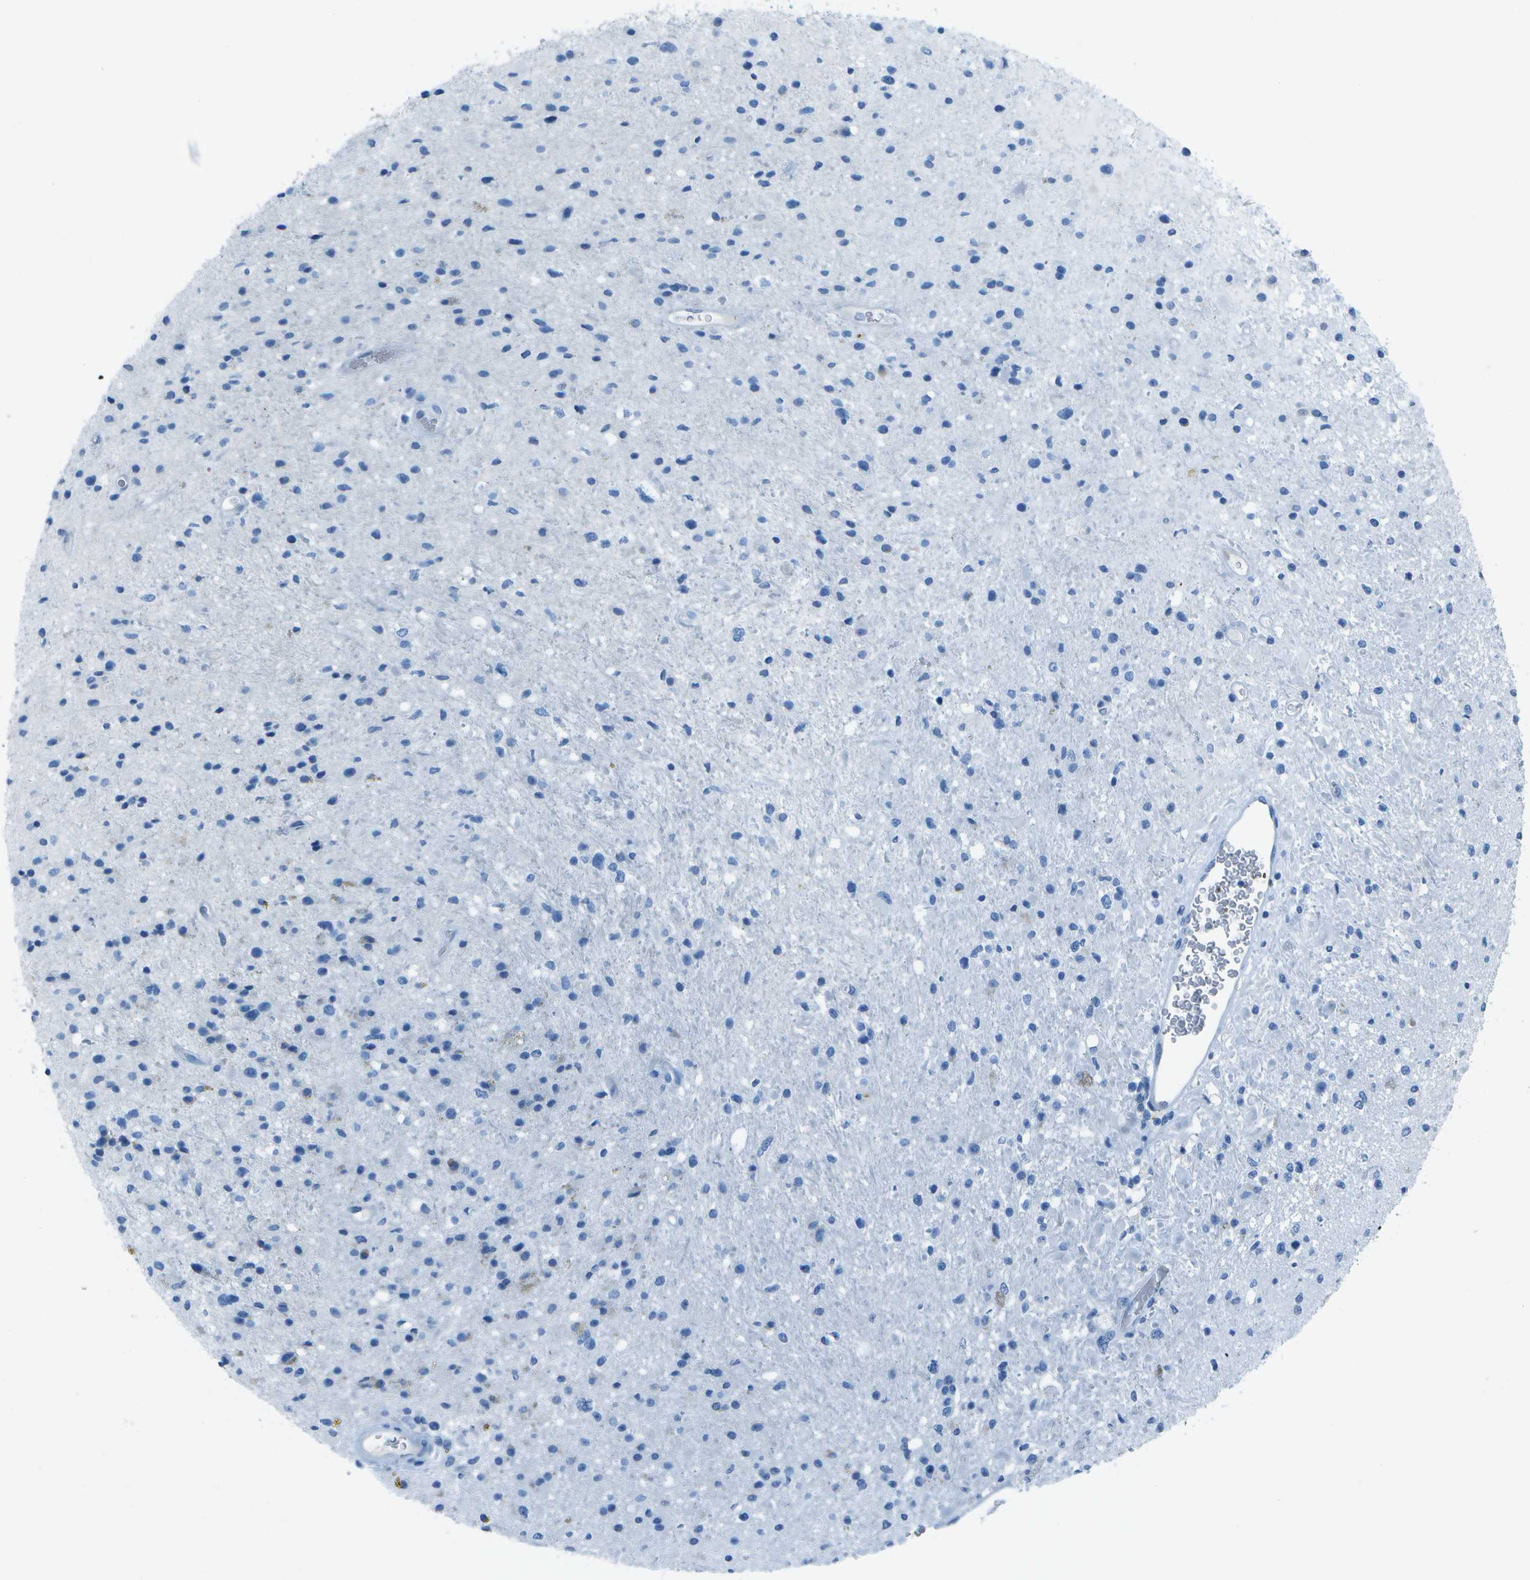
{"staining": {"intensity": "negative", "quantity": "none", "location": "none"}, "tissue": "glioma", "cell_type": "Tumor cells", "image_type": "cancer", "snomed": [{"axis": "morphology", "description": "Glioma, malignant, High grade"}, {"axis": "topography", "description": "Brain"}], "caption": "The IHC micrograph has no significant expression in tumor cells of malignant high-grade glioma tissue.", "gene": "ASL", "patient": {"sex": "male", "age": 33}}